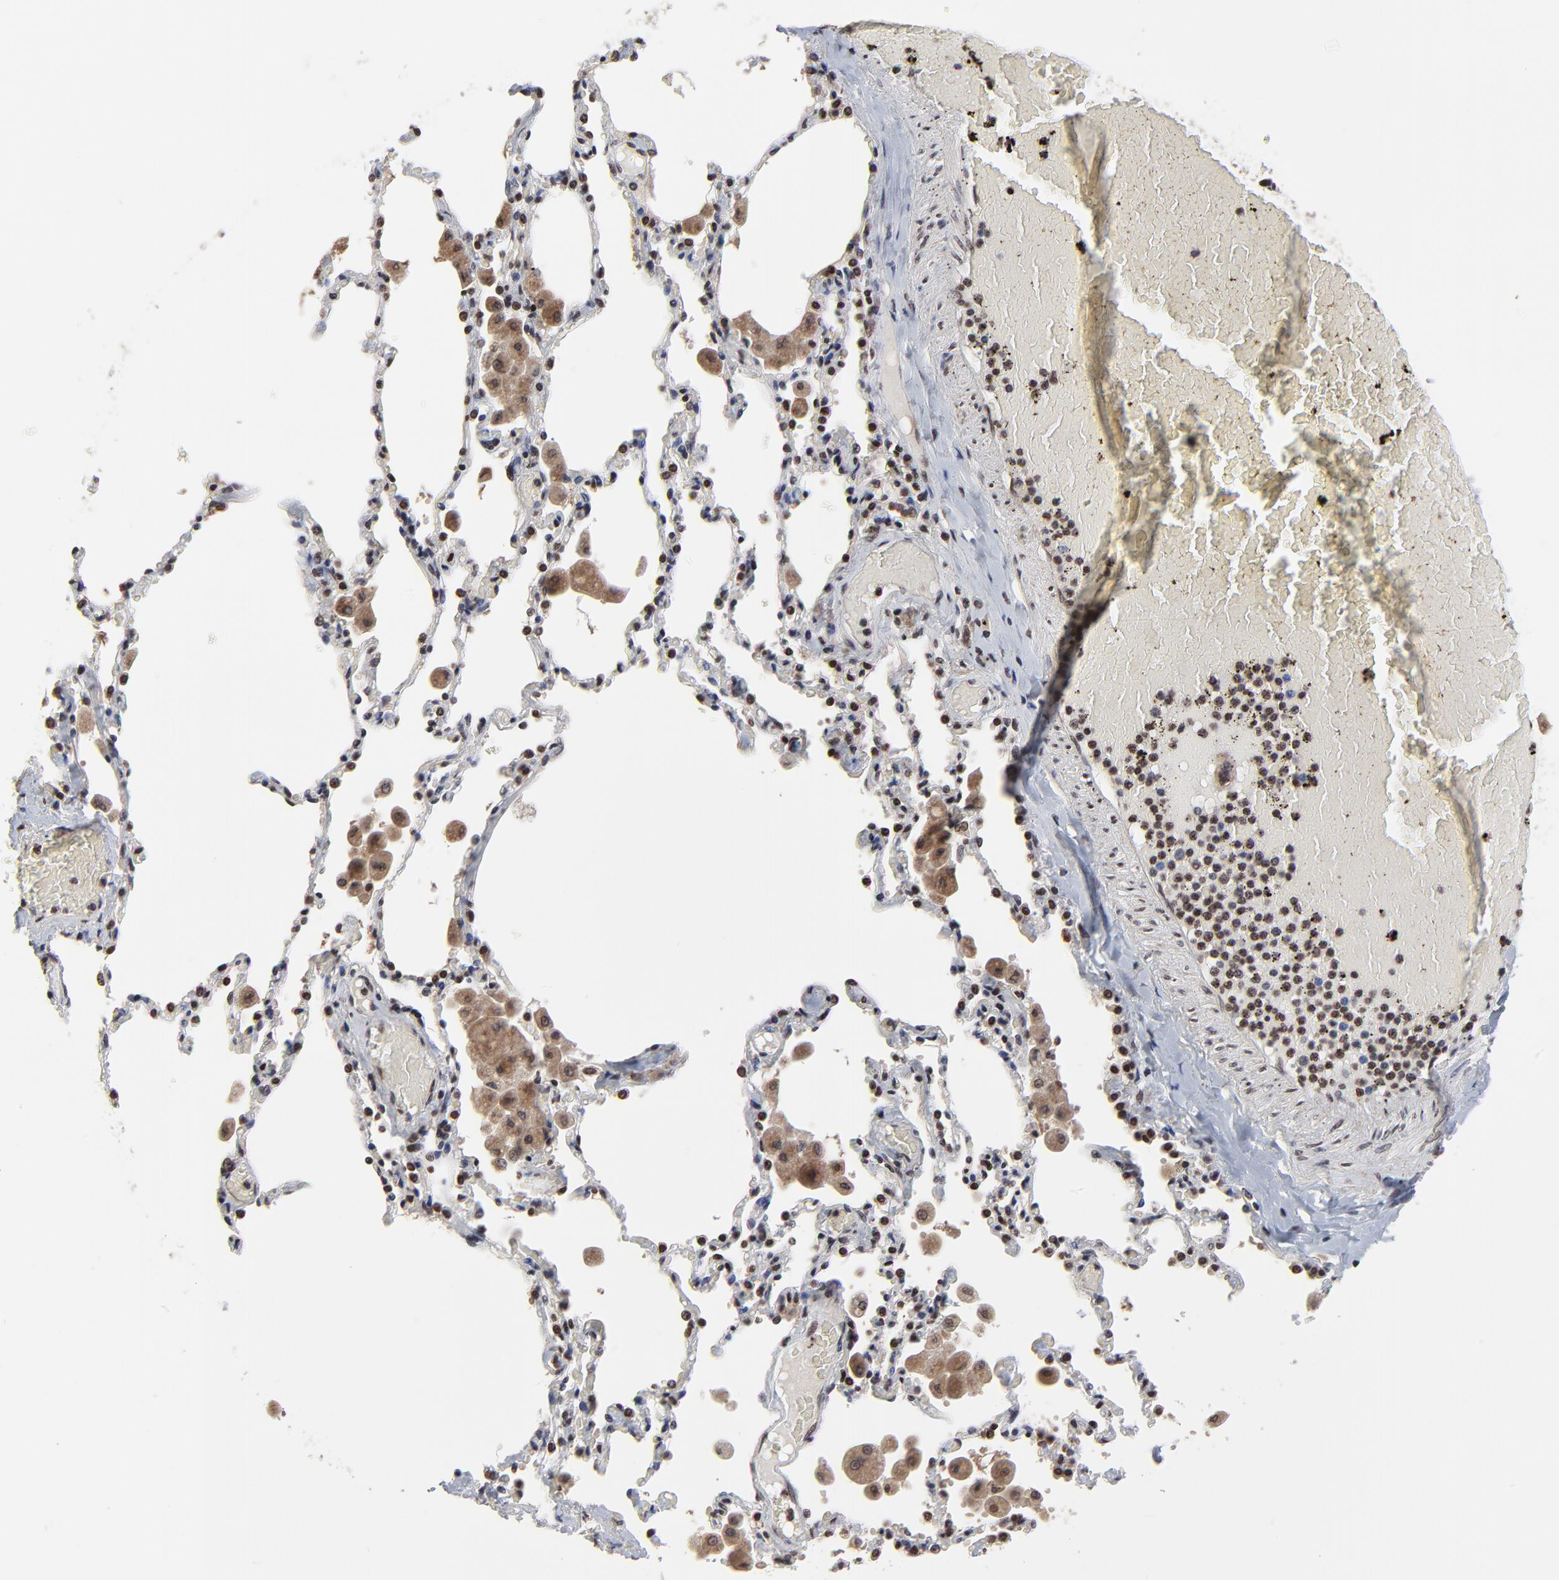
{"staining": {"intensity": "weak", "quantity": ">75%", "location": "cytoplasmic/membranous,nuclear"}, "tissue": "bronchus", "cell_type": "Respiratory epithelial cells", "image_type": "normal", "snomed": [{"axis": "morphology", "description": "Normal tissue, NOS"}, {"axis": "morphology", "description": "Squamous cell carcinoma, NOS"}, {"axis": "topography", "description": "Bronchus"}, {"axis": "topography", "description": "Lung"}], "caption": "Protein staining demonstrates weak cytoplasmic/membranous,nuclear staining in about >75% of respiratory epithelial cells in normal bronchus.", "gene": "ZNF777", "patient": {"sex": "female", "age": 47}}